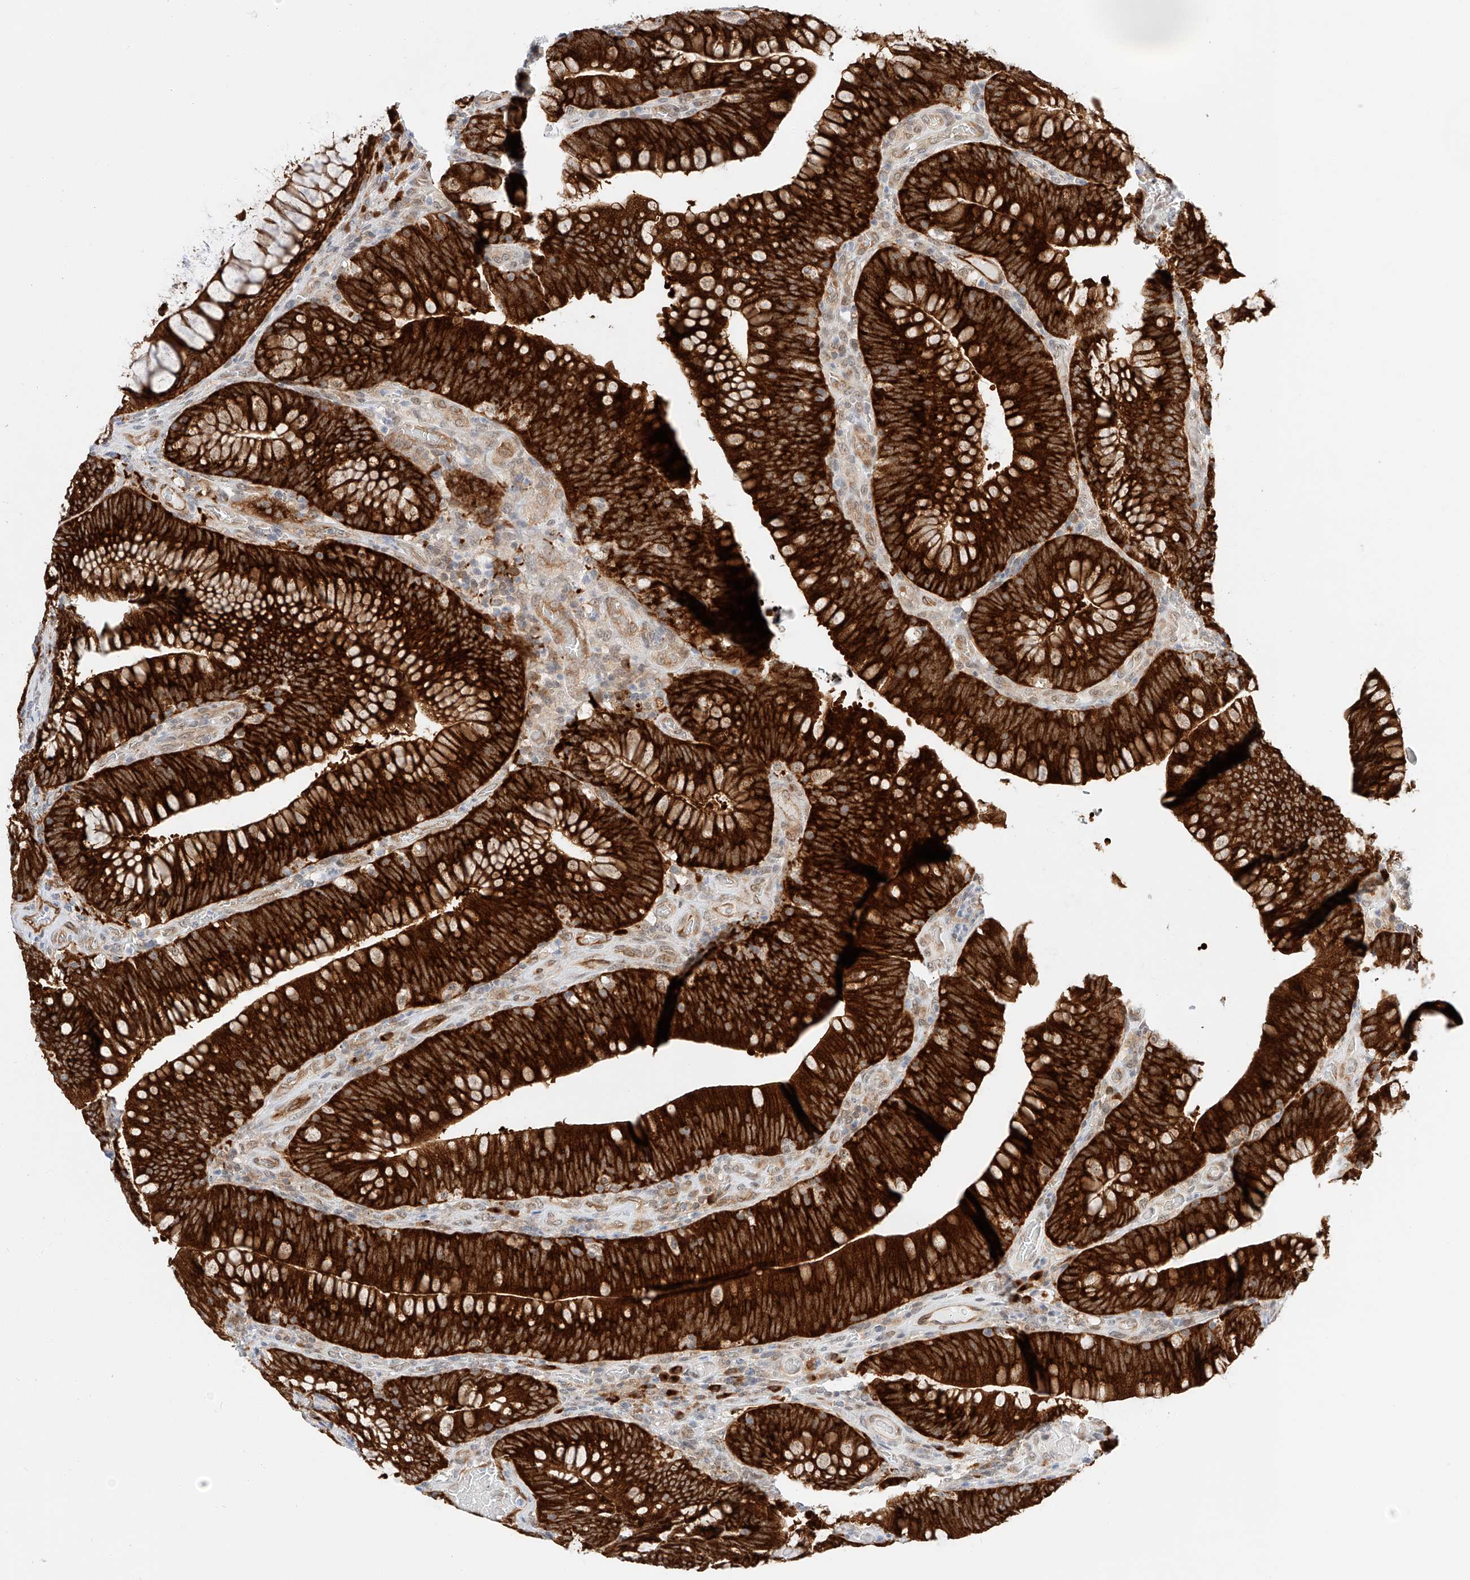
{"staining": {"intensity": "strong", "quantity": ">75%", "location": "cytoplasmic/membranous"}, "tissue": "colorectal cancer", "cell_type": "Tumor cells", "image_type": "cancer", "snomed": [{"axis": "morphology", "description": "Normal tissue, NOS"}, {"axis": "topography", "description": "Colon"}], "caption": "Brown immunohistochemical staining in human colorectal cancer displays strong cytoplasmic/membranous staining in approximately >75% of tumor cells.", "gene": "CARMIL1", "patient": {"sex": "female", "age": 82}}